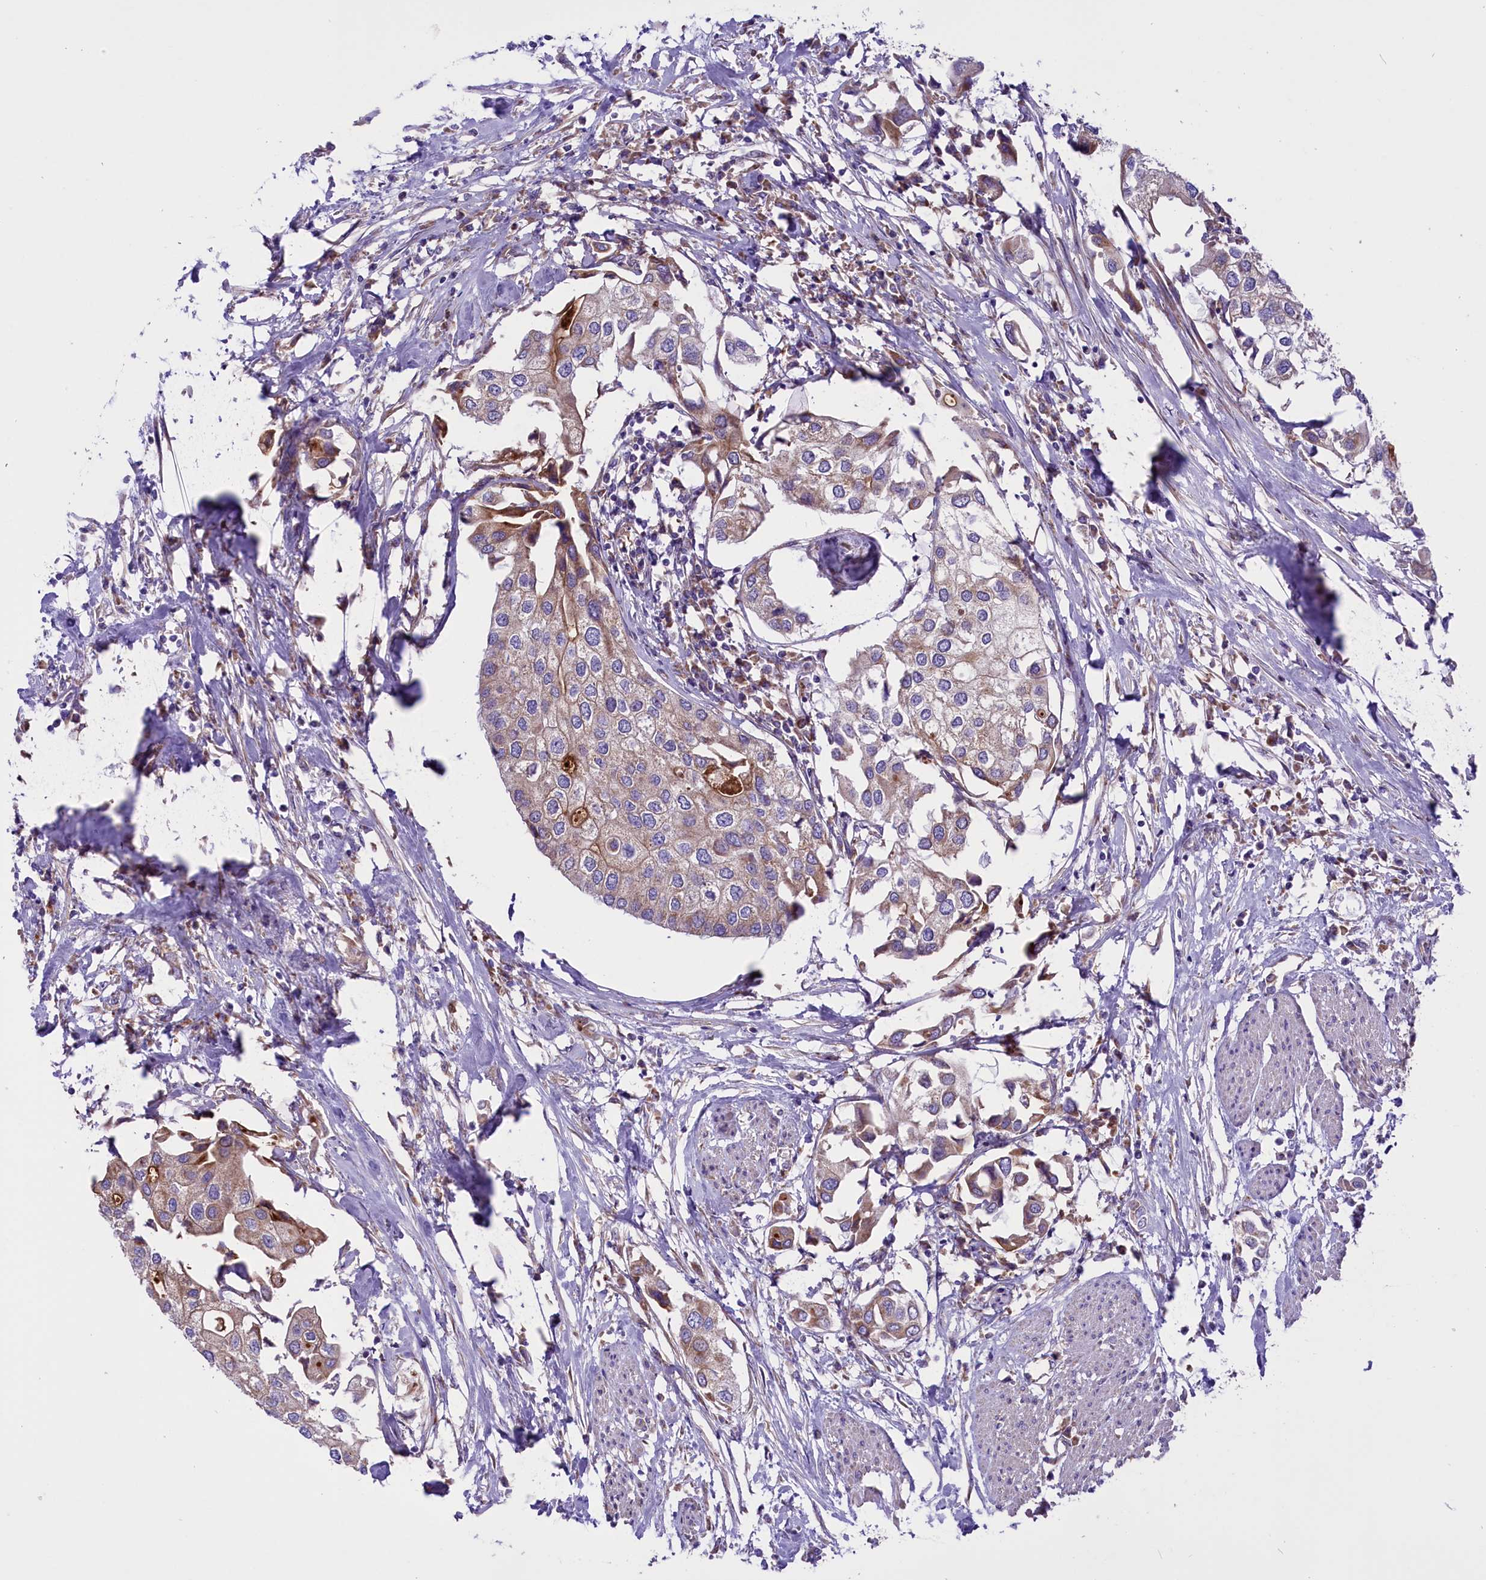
{"staining": {"intensity": "weak", "quantity": "25%-75%", "location": "cytoplasmic/membranous"}, "tissue": "urothelial cancer", "cell_type": "Tumor cells", "image_type": "cancer", "snomed": [{"axis": "morphology", "description": "Urothelial carcinoma, High grade"}, {"axis": "topography", "description": "Urinary bladder"}], "caption": "Weak cytoplasmic/membranous expression is present in approximately 25%-75% of tumor cells in urothelial cancer.", "gene": "PTPRU", "patient": {"sex": "male", "age": 64}}